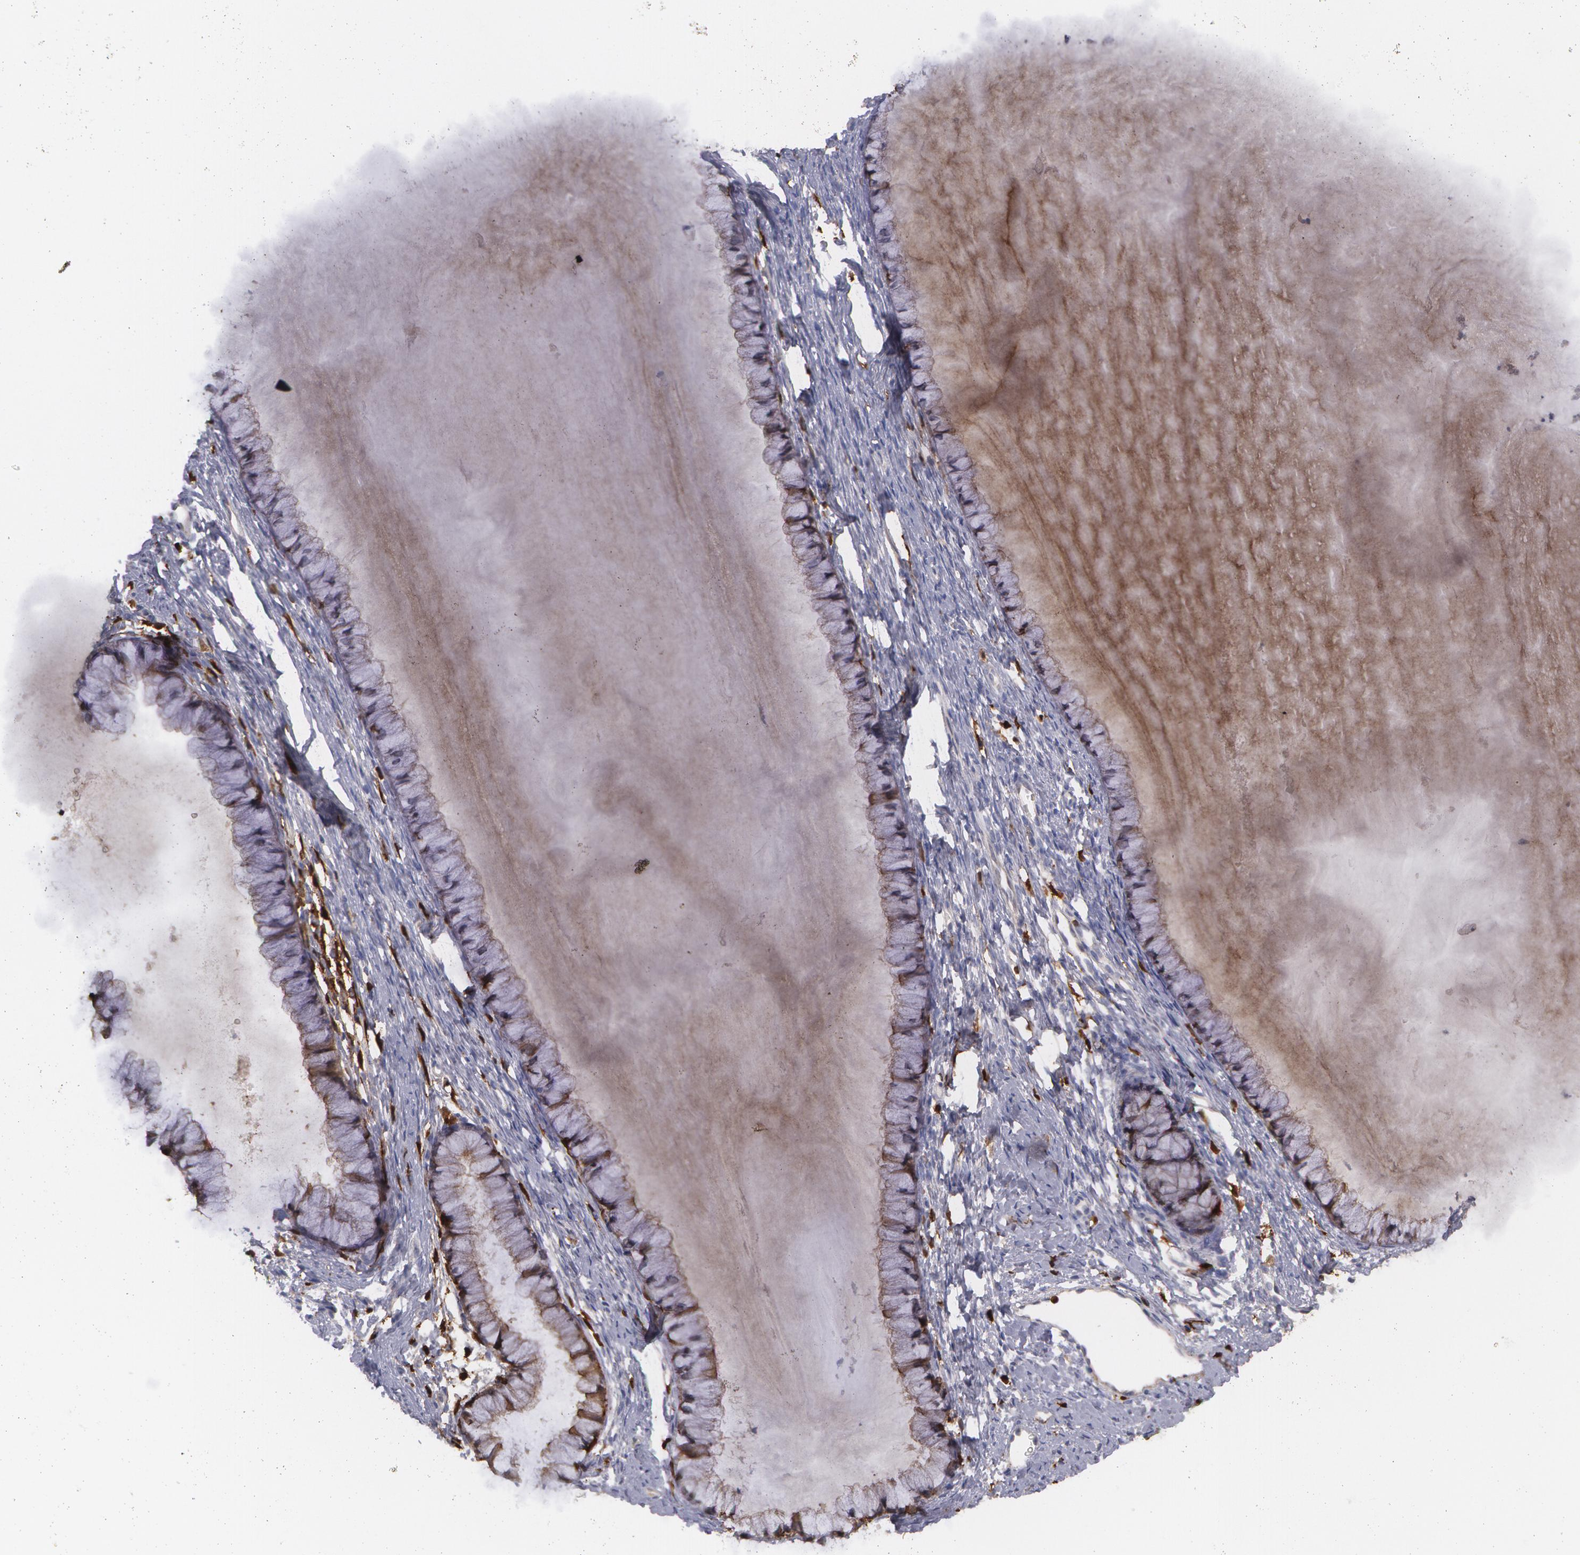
{"staining": {"intensity": "moderate", "quantity": ">75%", "location": "cytoplasmic/membranous,nuclear"}, "tissue": "cervix", "cell_type": "Glandular cells", "image_type": "normal", "snomed": [{"axis": "morphology", "description": "Normal tissue, NOS"}, {"axis": "topography", "description": "Cervix"}], "caption": "Moderate cytoplasmic/membranous,nuclear positivity for a protein is present in approximately >75% of glandular cells of normal cervix using immunohistochemistry (IHC).", "gene": "SYK", "patient": {"sex": "female", "age": 82}}